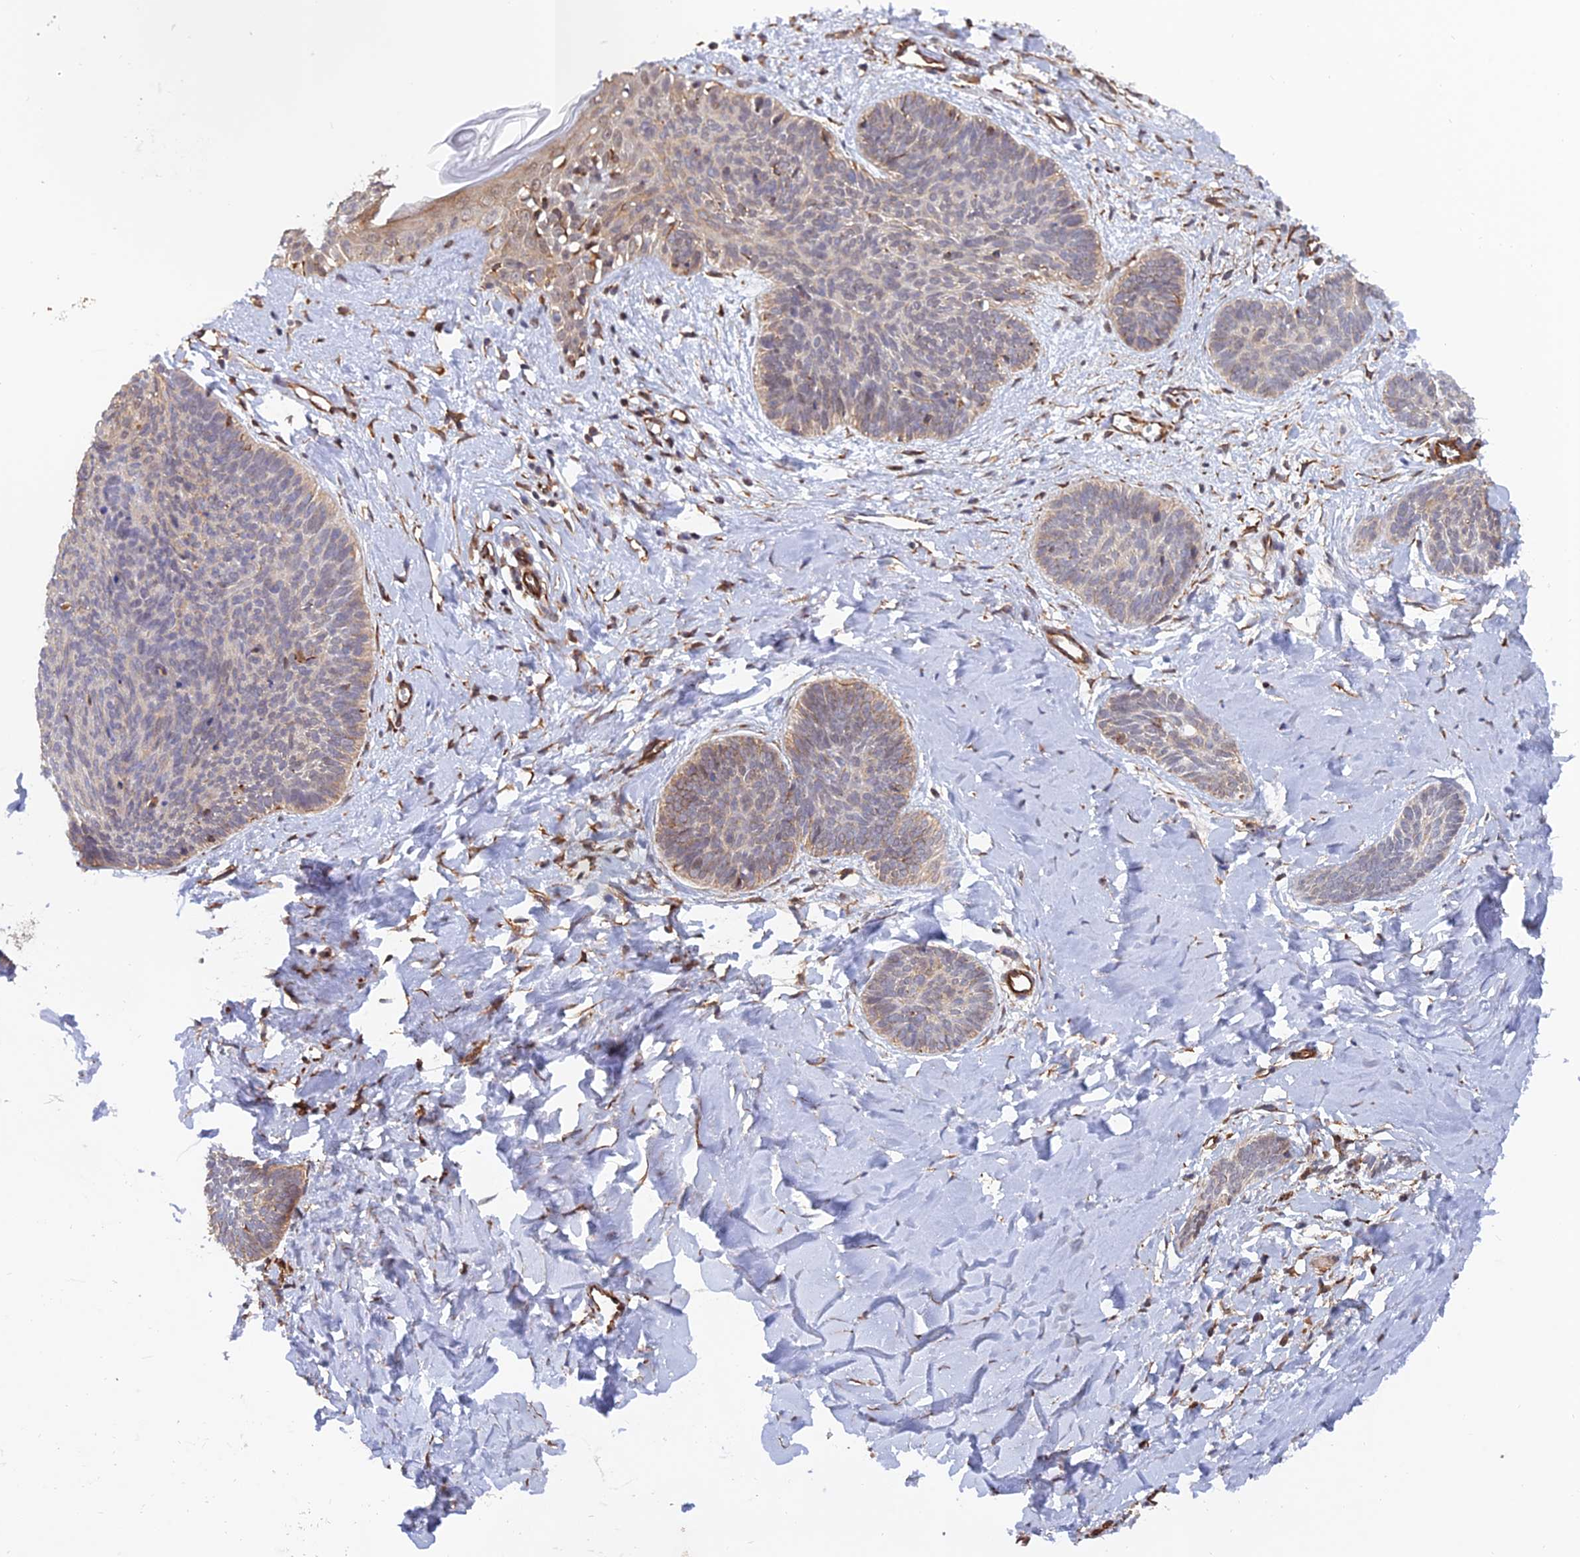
{"staining": {"intensity": "weak", "quantity": "<25%", "location": "cytoplasmic/membranous"}, "tissue": "skin cancer", "cell_type": "Tumor cells", "image_type": "cancer", "snomed": [{"axis": "morphology", "description": "Basal cell carcinoma"}, {"axis": "topography", "description": "Skin"}], "caption": "This photomicrograph is of basal cell carcinoma (skin) stained with immunohistochemistry to label a protein in brown with the nuclei are counter-stained blue. There is no expression in tumor cells.", "gene": "PAGR1", "patient": {"sex": "female", "age": 81}}